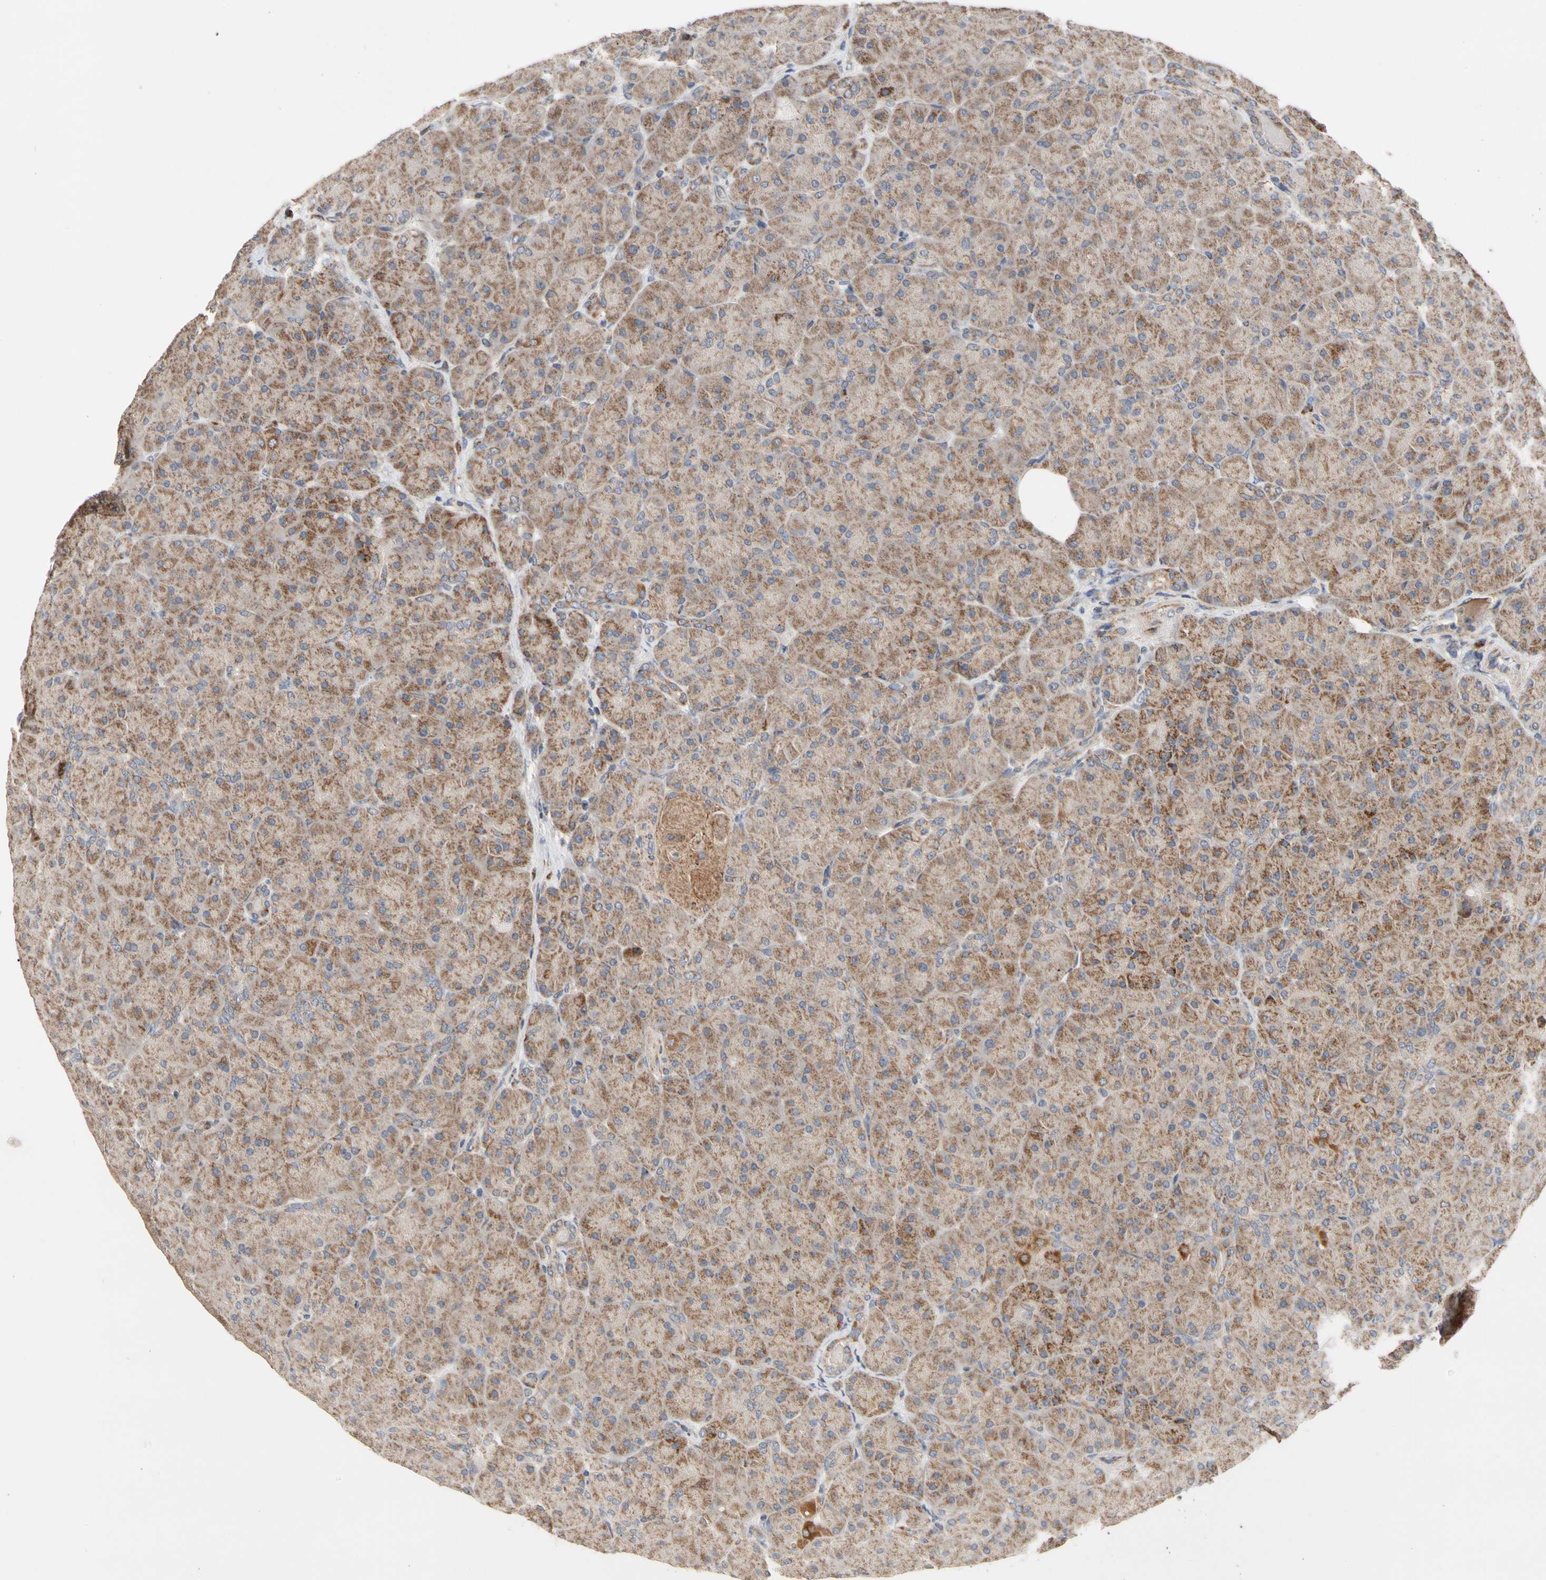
{"staining": {"intensity": "moderate", "quantity": ">75%", "location": "cytoplasmic/membranous"}, "tissue": "pancreas", "cell_type": "Exocrine glandular cells", "image_type": "normal", "snomed": [{"axis": "morphology", "description": "Normal tissue, NOS"}, {"axis": "topography", "description": "Pancreas"}], "caption": "Immunohistochemical staining of normal human pancreas shows moderate cytoplasmic/membranous protein positivity in about >75% of exocrine glandular cells. Nuclei are stained in blue.", "gene": "GPD2", "patient": {"sex": "male", "age": 66}}